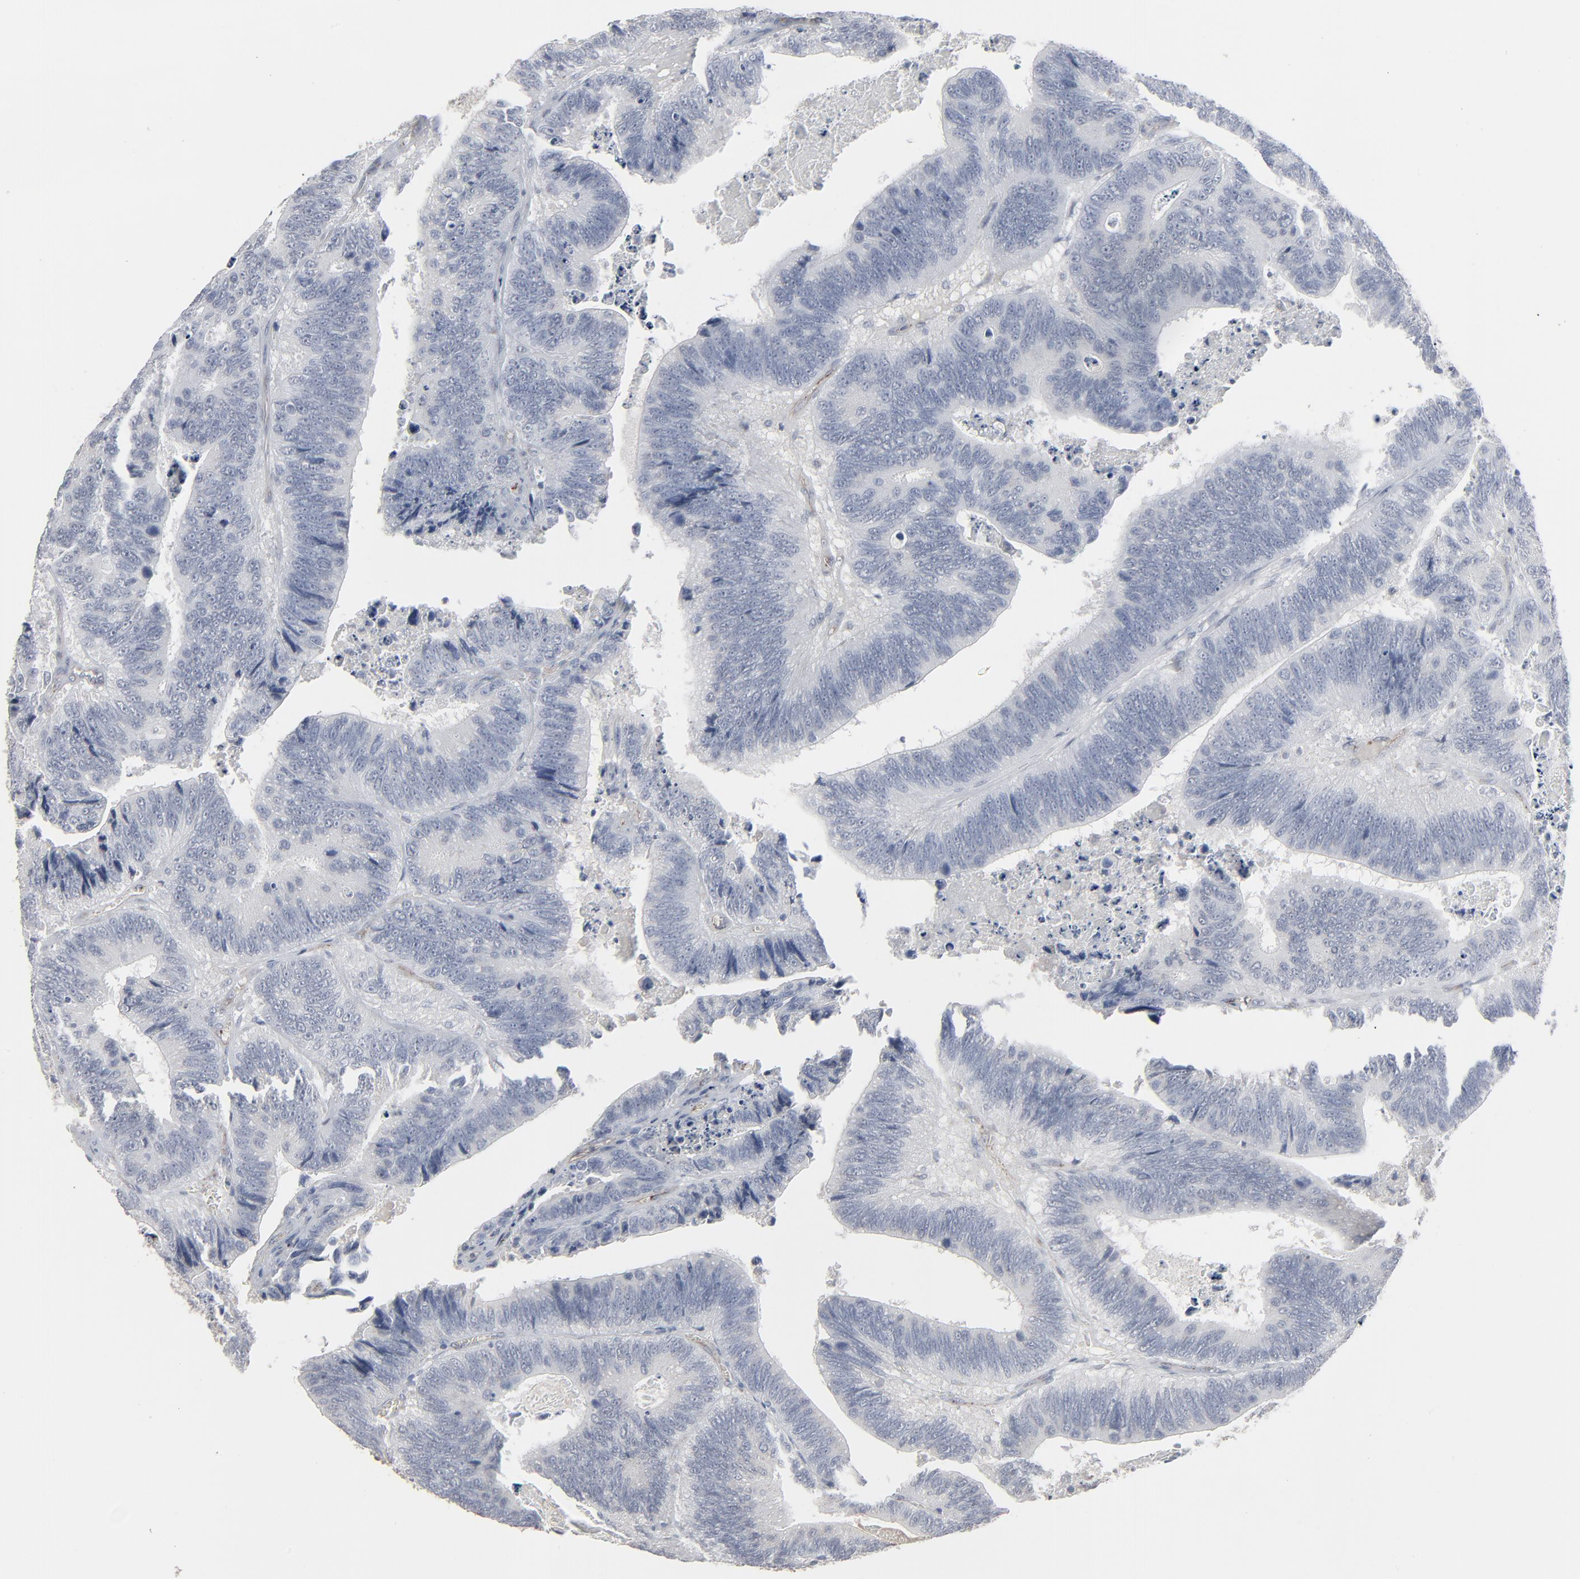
{"staining": {"intensity": "negative", "quantity": "none", "location": "none"}, "tissue": "colorectal cancer", "cell_type": "Tumor cells", "image_type": "cancer", "snomed": [{"axis": "morphology", "description": "Adenocarcinoma, NOS"}, {"axis": "topography", "description": "Colon"}], "caption": "Immunohistochemistry micrograph of neoplastic tissue: colorectal cancer stained with DAB (3,3'-diaminobenzidine) displays no significant protein staining in tumor cells.", "gene": "JAM3", "patient": {"sex": "male", "age": 72}}